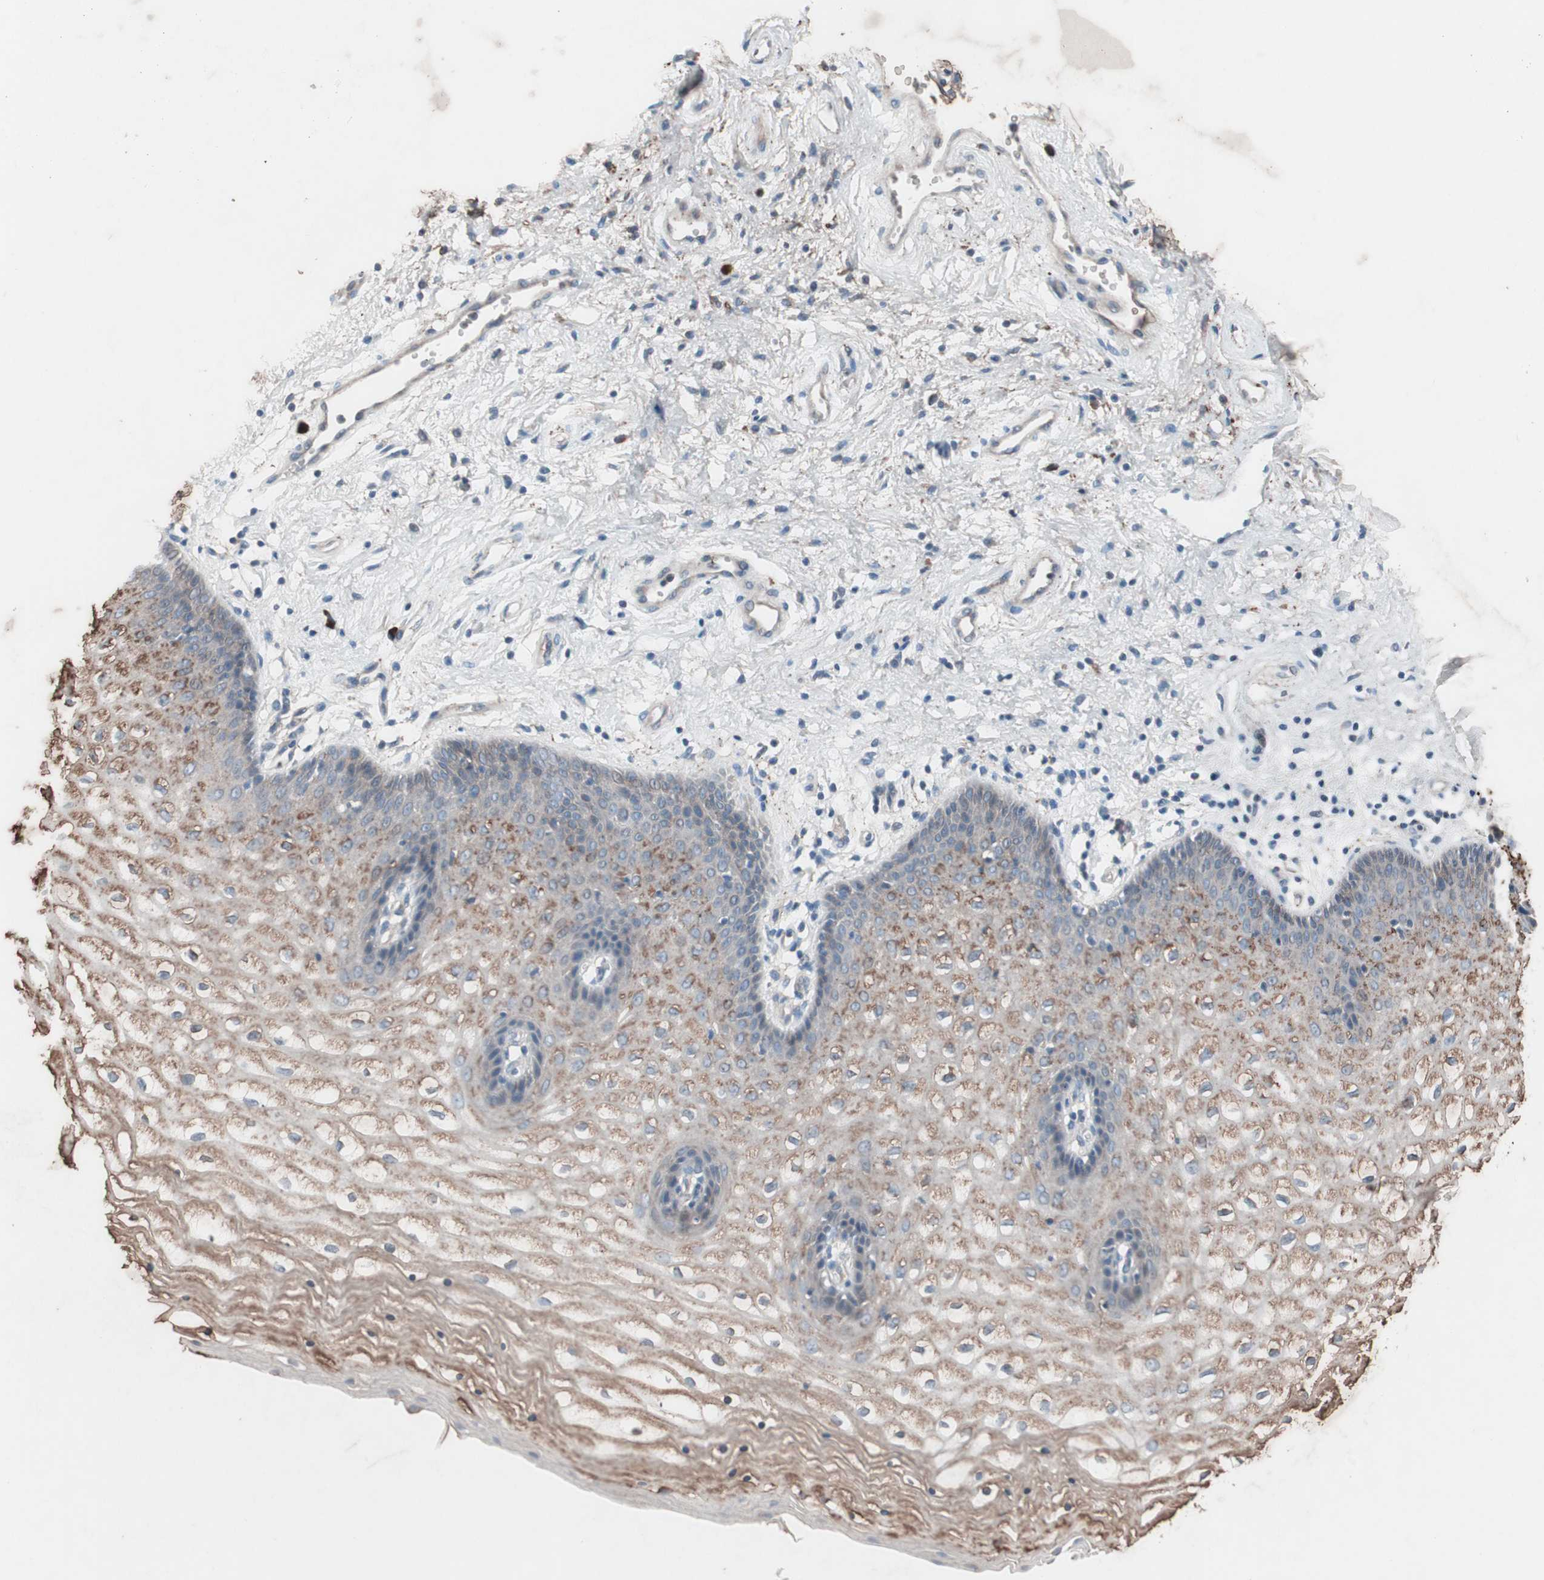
{"staining": {"intensity": "moderate", "quantity": ">75%", "location": "cytoplasmic/membranous"}, "tissue": "vagina", "cell_type": "Squamous epithelial cells", "image_type": "normal", "snomed": [{"axis": "morphology", "description": "Normal tissue, NOS"}, {"axis": "topography", "description": "Vagina"}], "caption": "Squamous epithelial cells show medium levels of moderate cytoplasmic/membranous staining in approximately >75% of cells in benign human vagina.", "gene": "GRB7", "patient": {"sex": "female", "age": 34}}